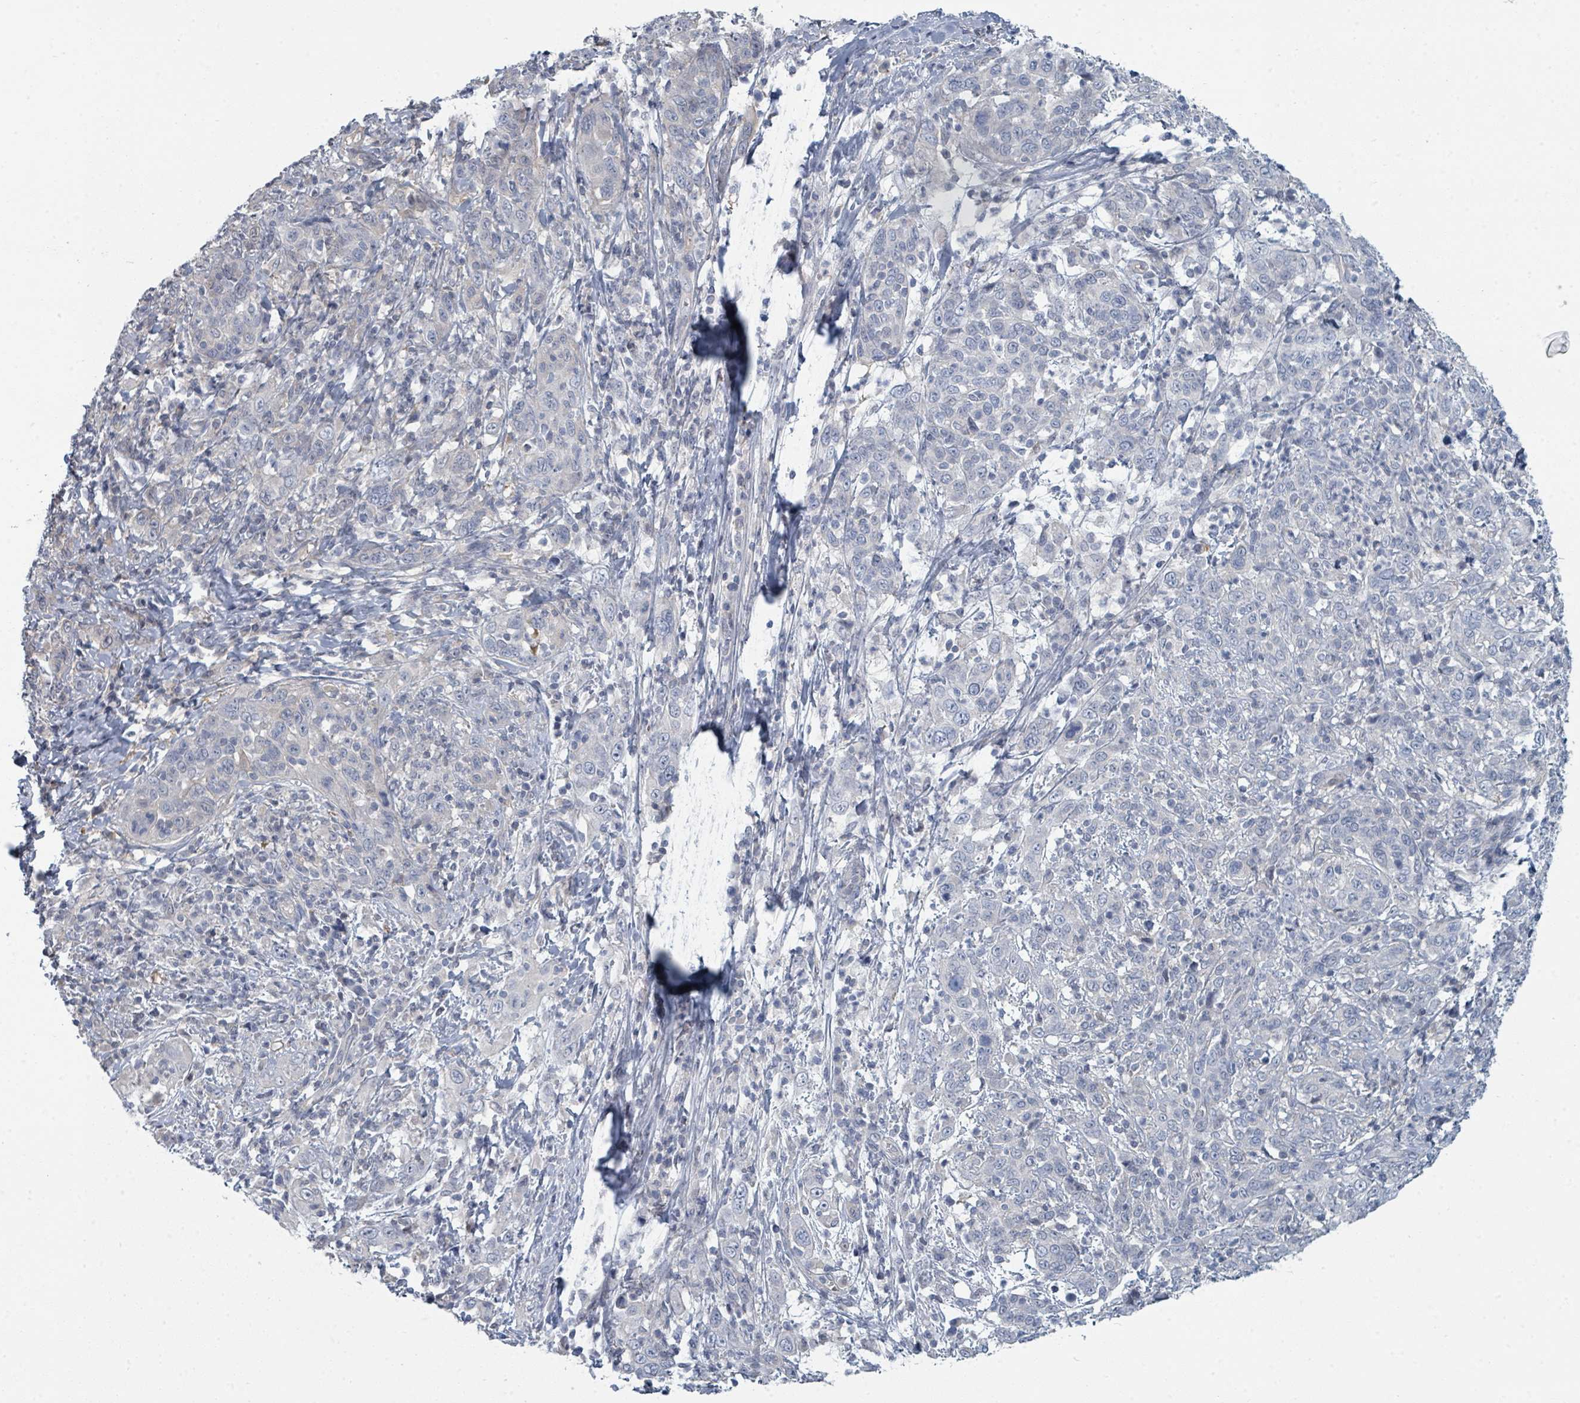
{"staining": {"intensity": "negative", "quantity": "none", "location": "none"}, "tissue": "cervical cancer", "cell_type": "Tumor cells", "image_type": "cancer", "snomed": [{"axis": "morphology", "description": "Squamous cell carcinoma, NOS"}, {"axis": "topography", "description": "Cervix"}], "caption": "Cervical cancer was stained to show a protein in brown. There is no significant positivity in tumor cells. The staining was performed using DAB to visualize the protein expression in brown, while the nuclei were stained in blue with hematoxylin (Magnification: 20x).", "gene": "SLC25A45", "patient": {"sex": "female", "age": 46}}